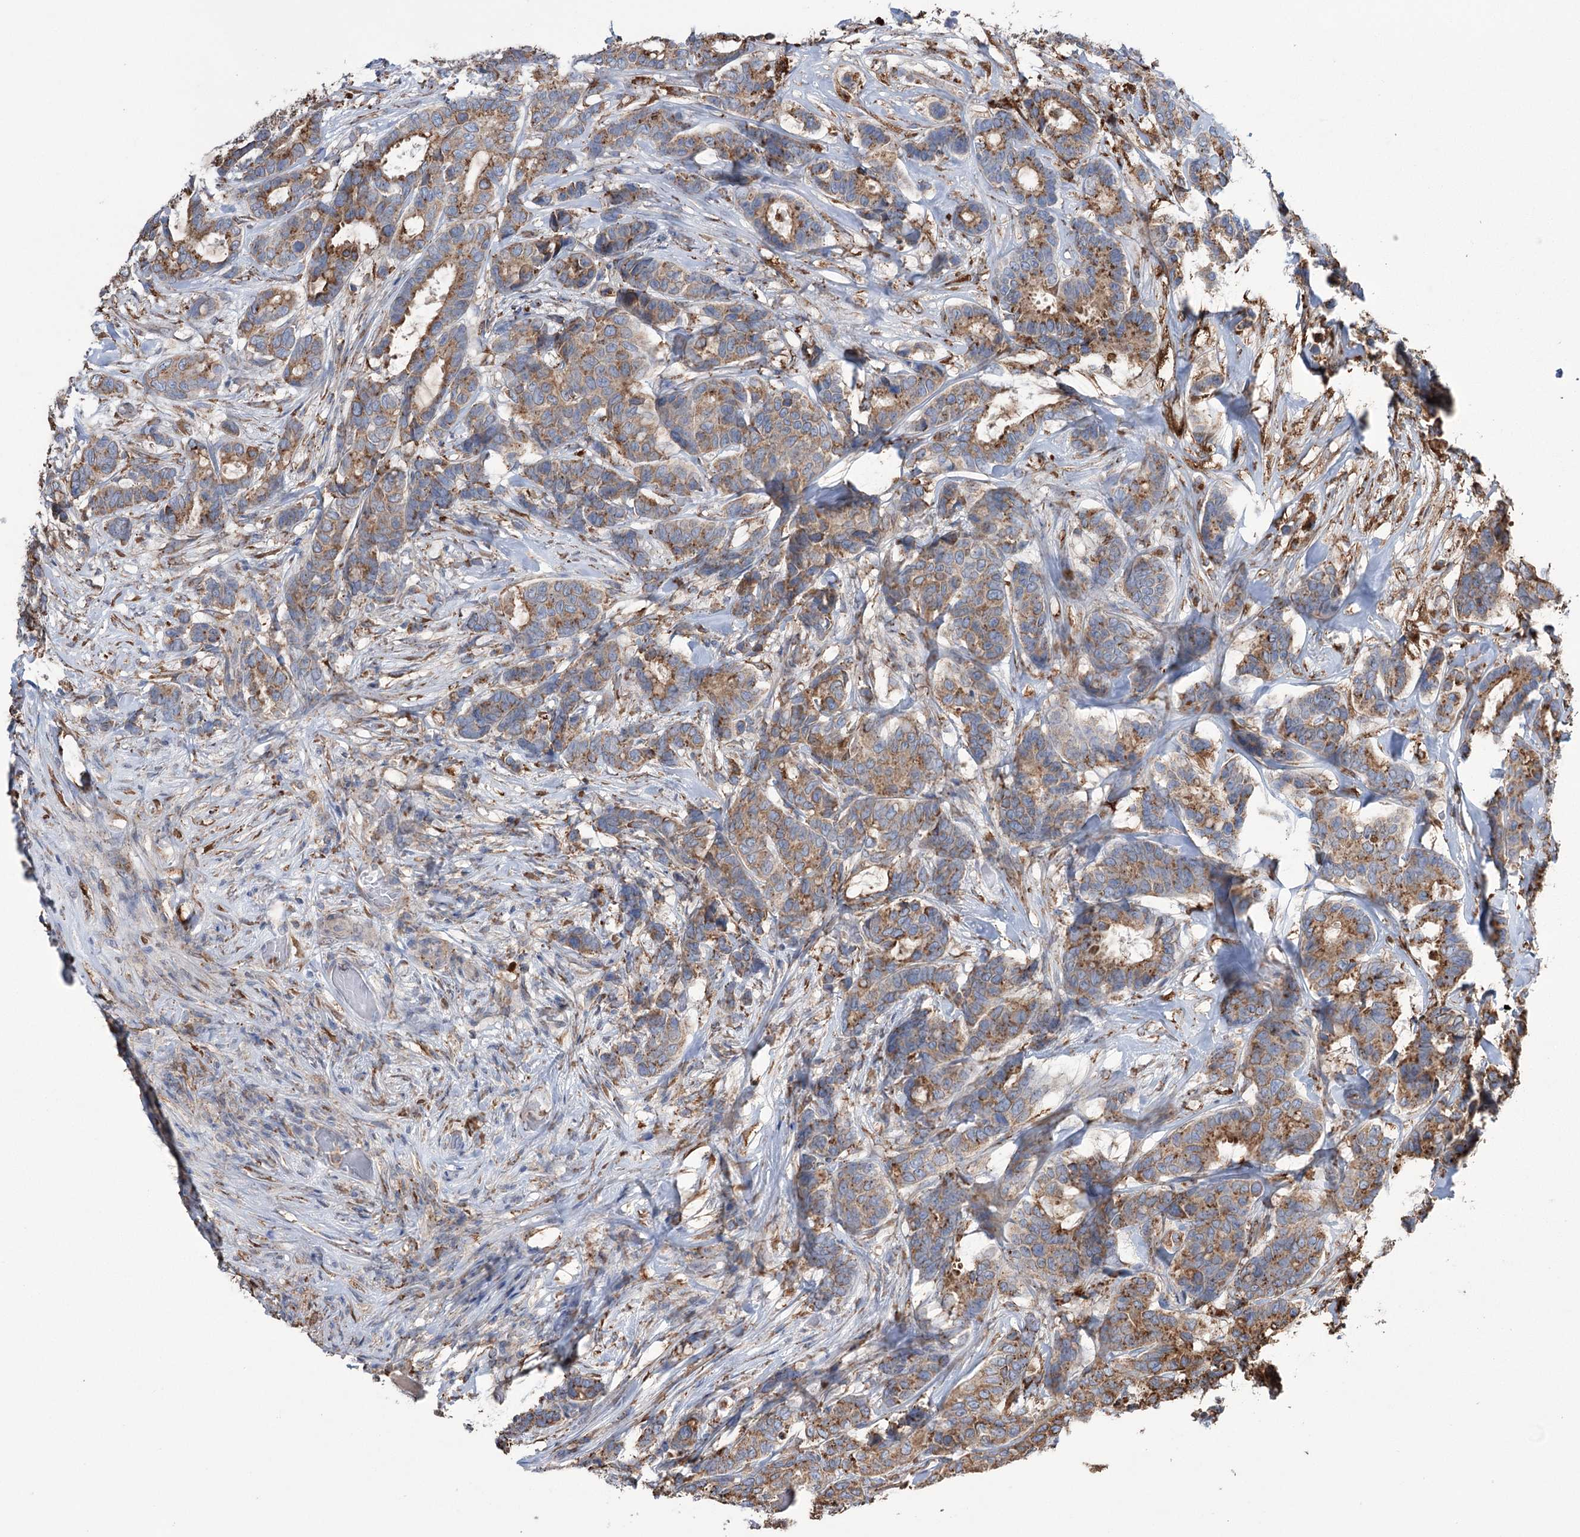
{"staining": {"intensity": "moderate", "quantity": ">75%", "location": "cytoplasmic/membranous"}, "tissue": "breast cancer", "cell_type": "Tumor cells", "image_type": "cancer", "snomed": [{"axis": "morphology", "description": "Duct carcinoma"}, {"axis": "topography", "description": "Breast"}], "caption": "The immunohistochemical stain labels moderate cytoplasmic/membranous staining in tumor cells of invasive ductal carcinoma (breast) tissue.", "gene": "TRIM71", "patient": {"sex": "female", "age": 87}}